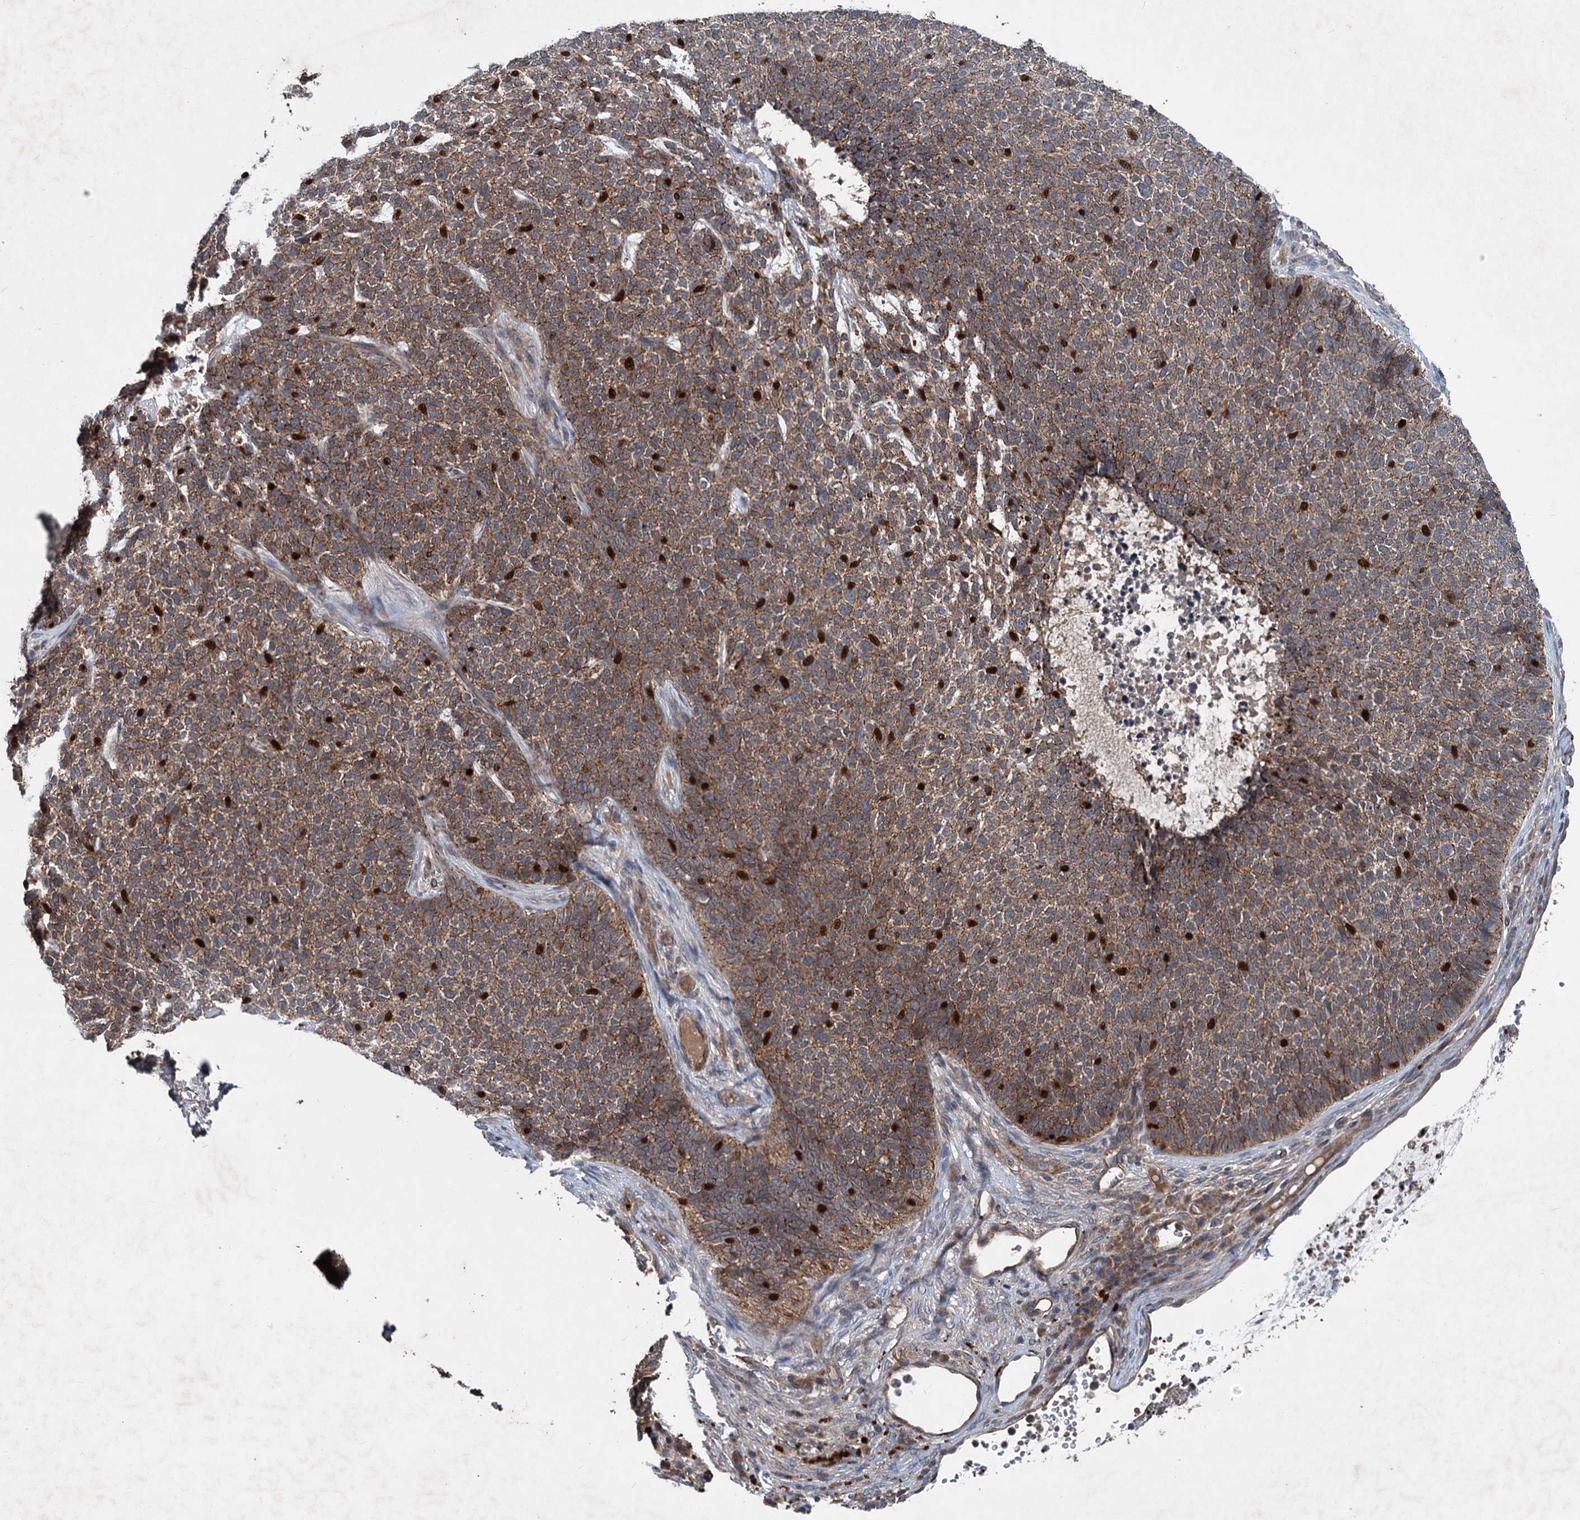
{"staining": {"intensity": "moderate", "quantity": ">75%", "location": "cytoplasmic/membranous,nuclear"}, "tissue": "skin cancer", "cell_type": "Tumor cells", "image_type": "cancer", "snomed": [{"axis": "morphology", "description": "Basal cell carcinoma"}, {"axis": "topography", "description": "Skin"}], "caption": "Protein staining by IHC displays moderate cytoplasmic/membranous and nuclear staining in approximately >75% of tumor cells in basal cell carcinoma (skin).", "gene": "N4BP2L2", "patient": {"sex": "female", "age": 84}}